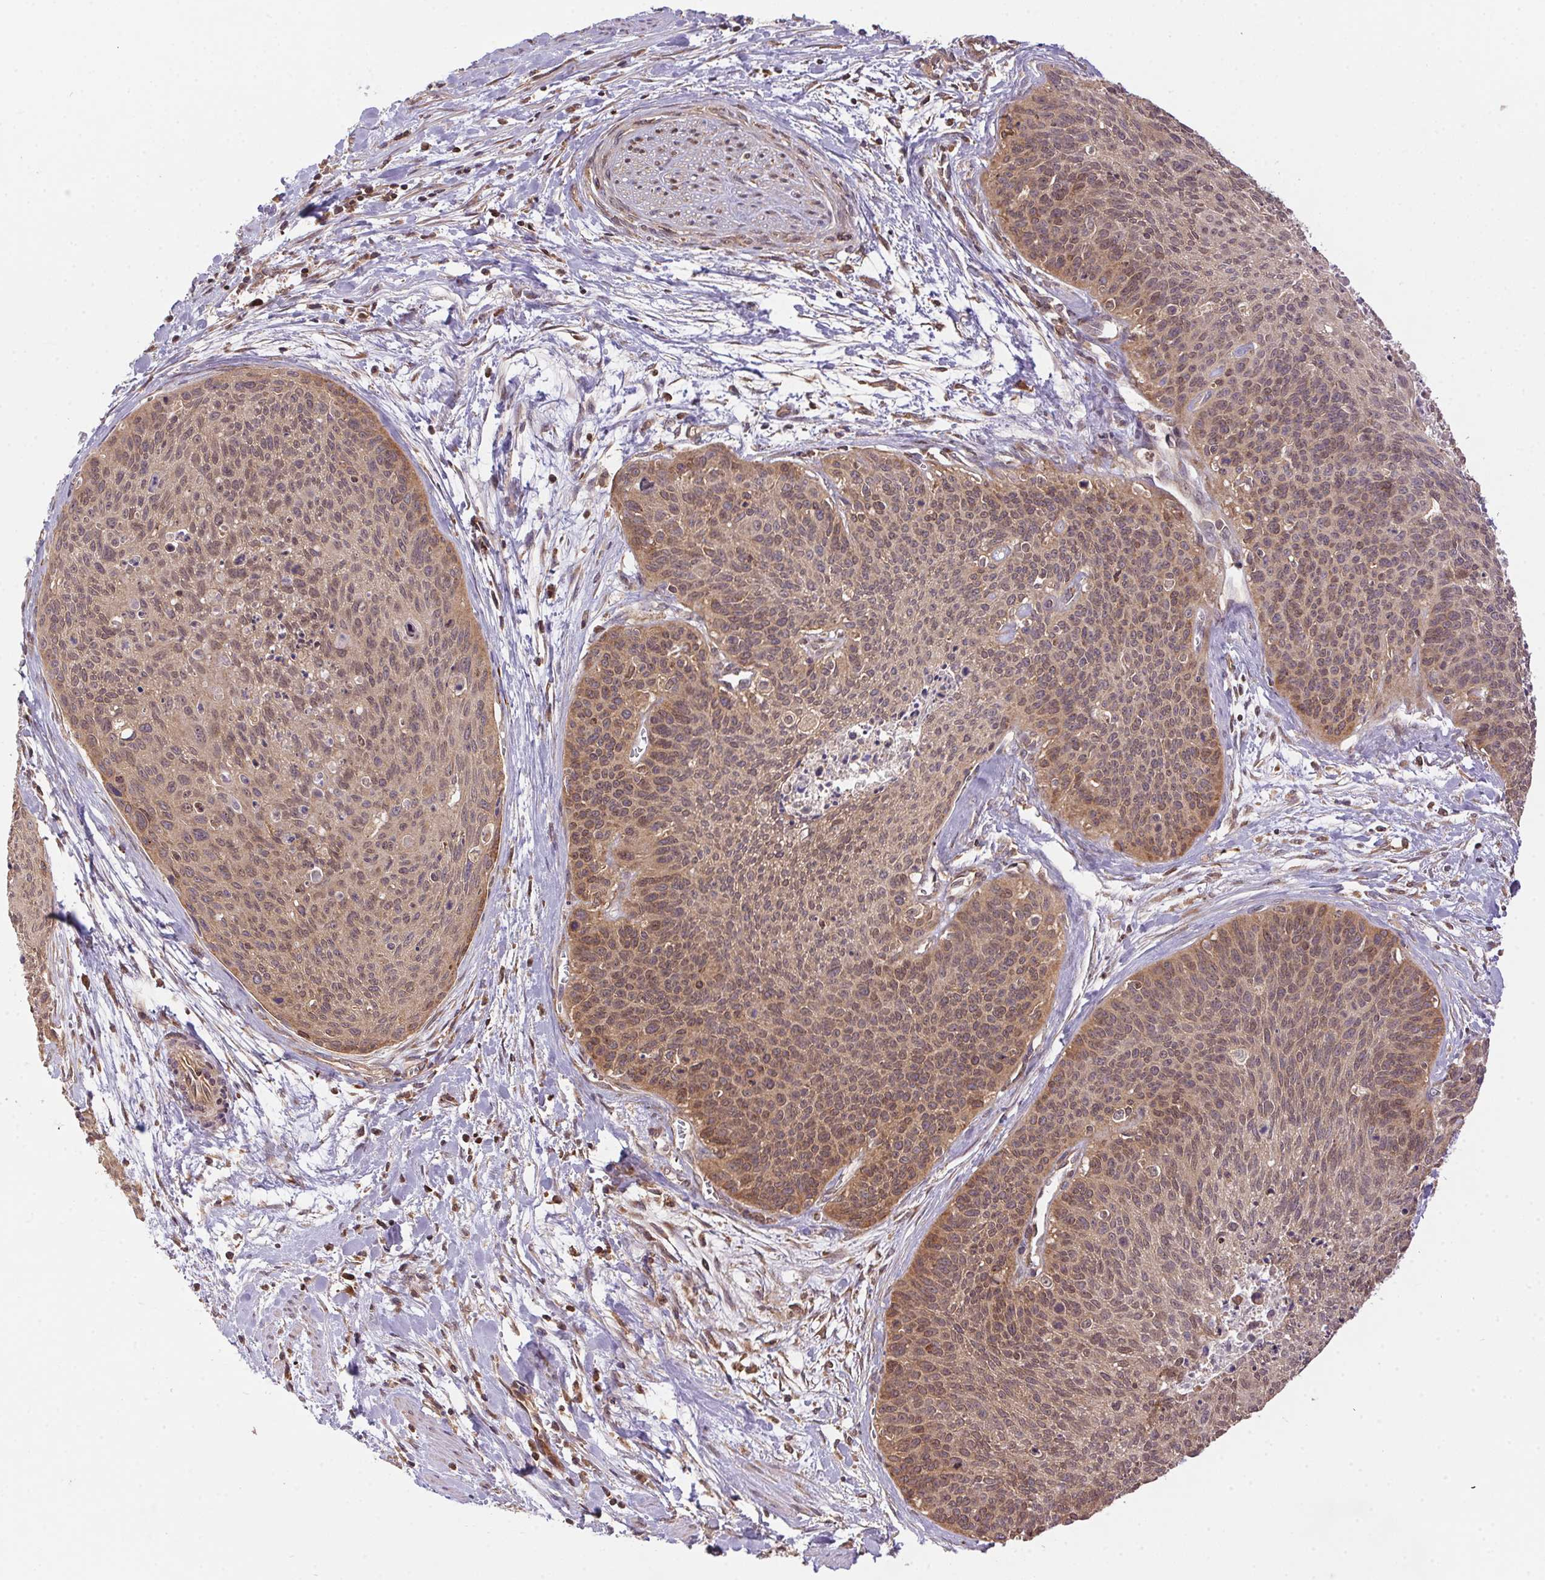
{"staining": {"intensity": "weak", "quantity": ">75%", "location": "cytoplasmic/membranous,nuclear"}, "tissue": "cervical cancer", "cell_type": "Tumor cells", "image_type": "cancer", "snomed": [{"axis": "morphology", "description": "Squamous cell carcinoma, NOS"}, {"axis": "topography", "description": "Cervix"}], "caption": "Tumor cells display low levels of weak cytoplasmic/membranous and nuclear expression in about >75% of cells in cervical squamous cell carcinoma. (Brightfield microscopy of DAB IHC at high magnification).", "gene": "MEX3D", "patient": {"sex": "female", "age": 55}}